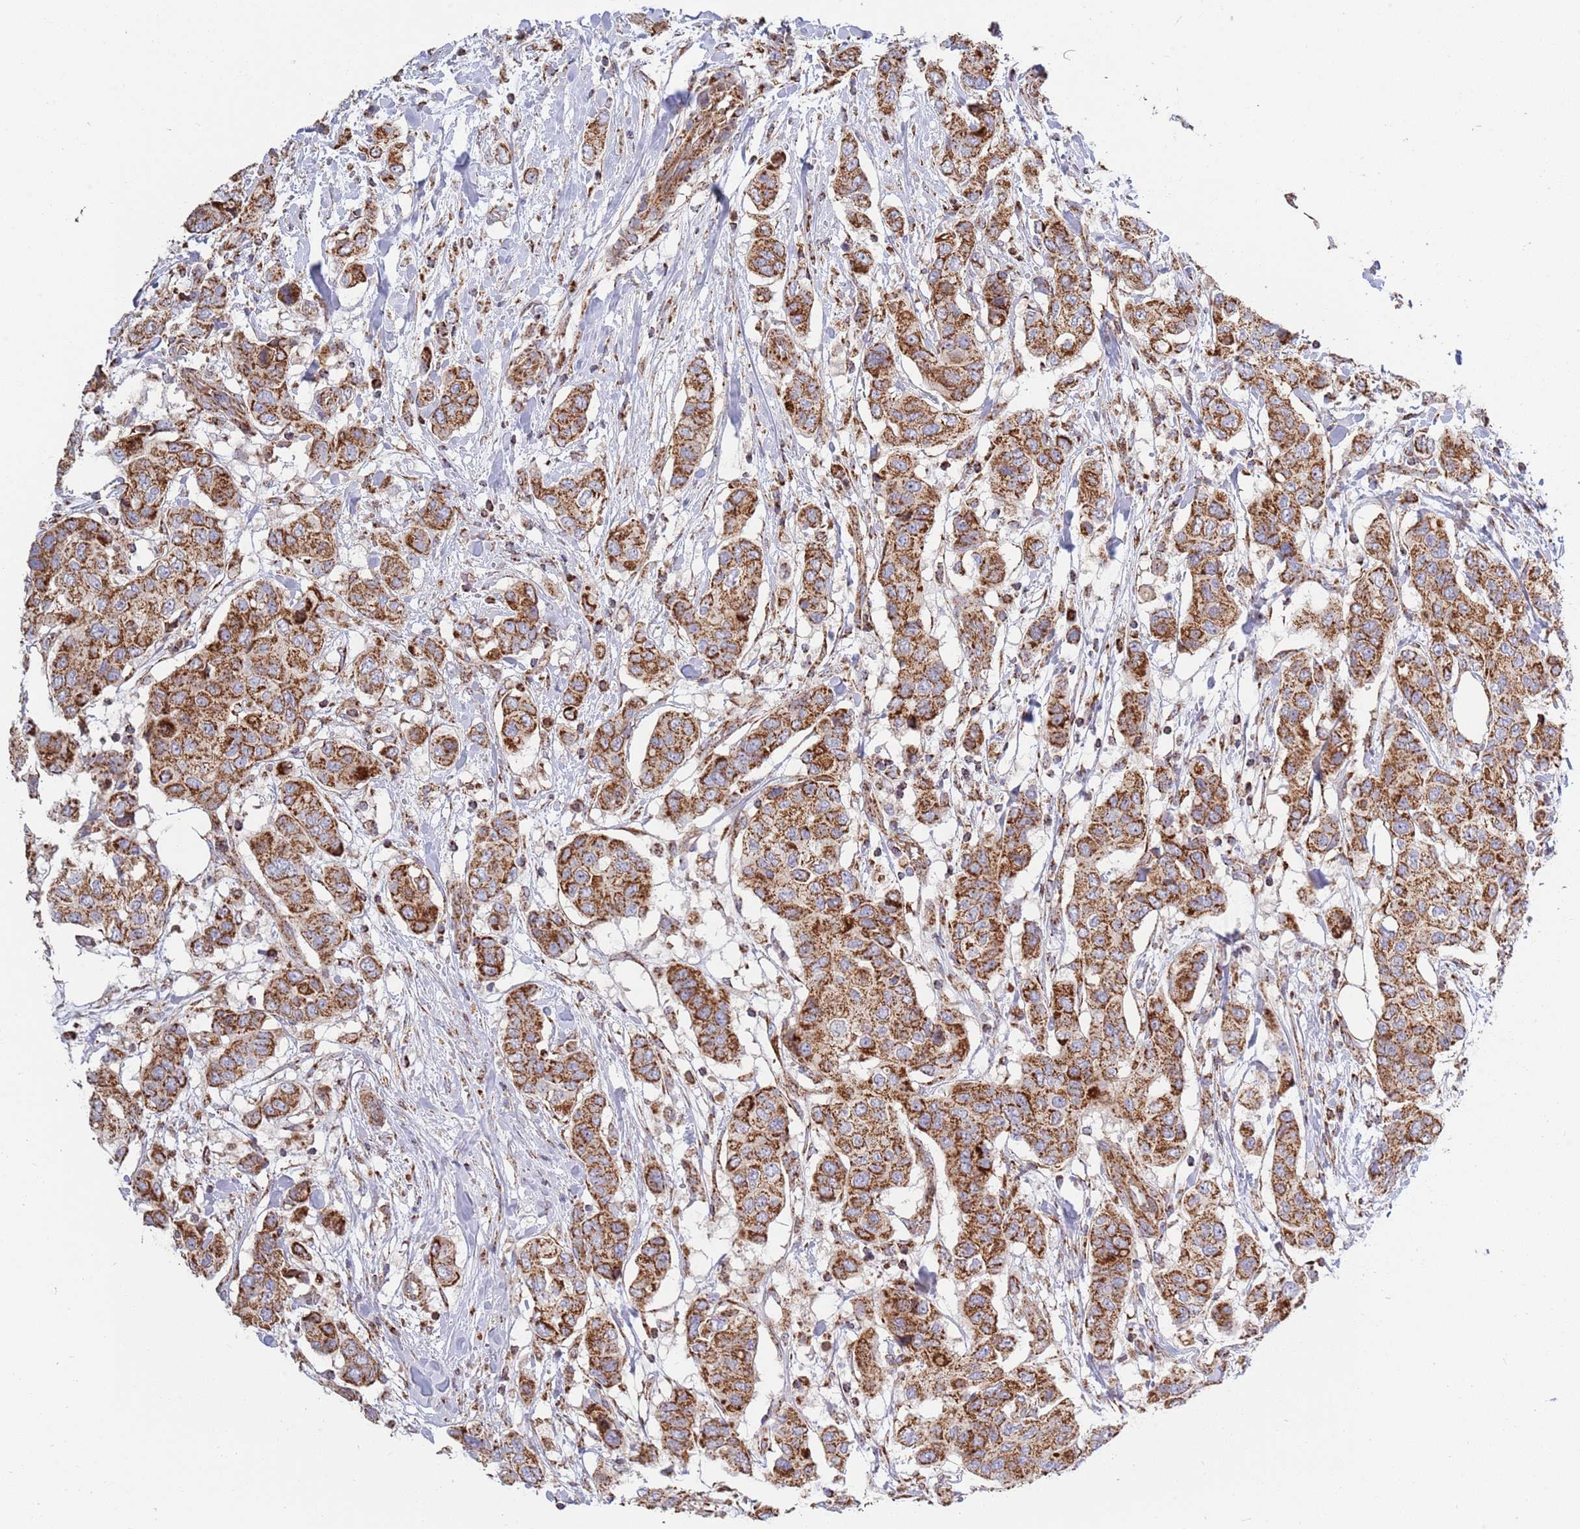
{"staining": {"intensity": "strong", "quantity": ">75%", "location": "cytoplasmic/membranous"}, "tissue": "breast cancer", "cell_type": "Tumor cells", "image_type": "cancer", "snomed": [{"axis": "morphology", "description": "Lobular carcinoma"}, {"axis": "topography", "description": "Breast"}], "caption": "Immunohistochemical staining of breast cancer demonstrates high levels of strong cytoplasmic/membranous staining in about >75% of tumor cells.", "gene": "ATP5PD", "patient": {"sex": "female", "age": 51}}